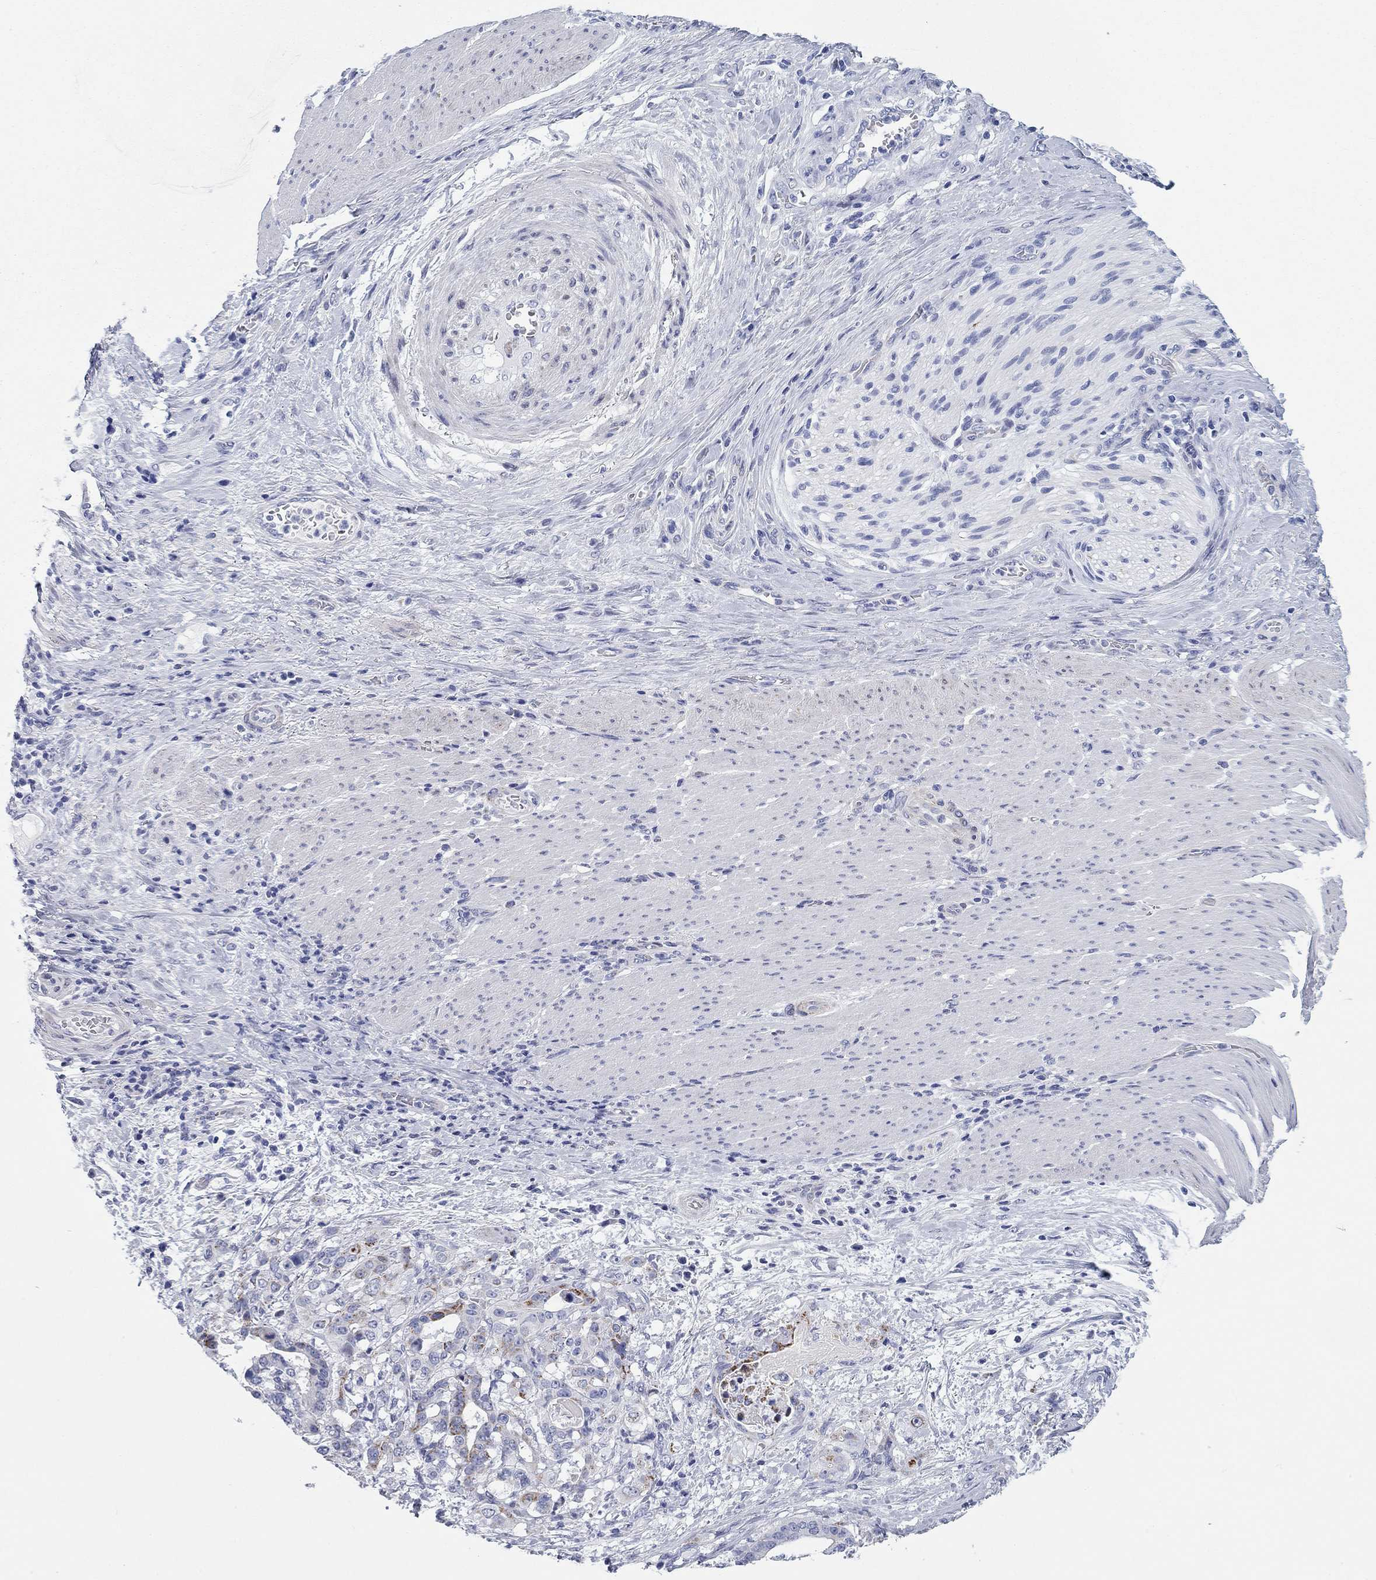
{"staining": {"intensity": "strong", "quantity": "<25%", "location": "cytoplasmic/membranous"}, "tissue": "stomach cancer", "cell_type": "Tumor cells", "image_type": "cancer", "snomed": [{"axis": "morphology", "description": "Adenocarcinoma, NOS"}, {"axis": "topography", "description": "Stomach"}], "caption": "This photomicrograph demonstrates IHC staining of adenocarcinoma (stomach), with medium strong cytoplasmic/membranous staining in approximately <25% of tumor cells.", "gene": "CHI3L2", "patient": {"sex": "male", "age": 48}}